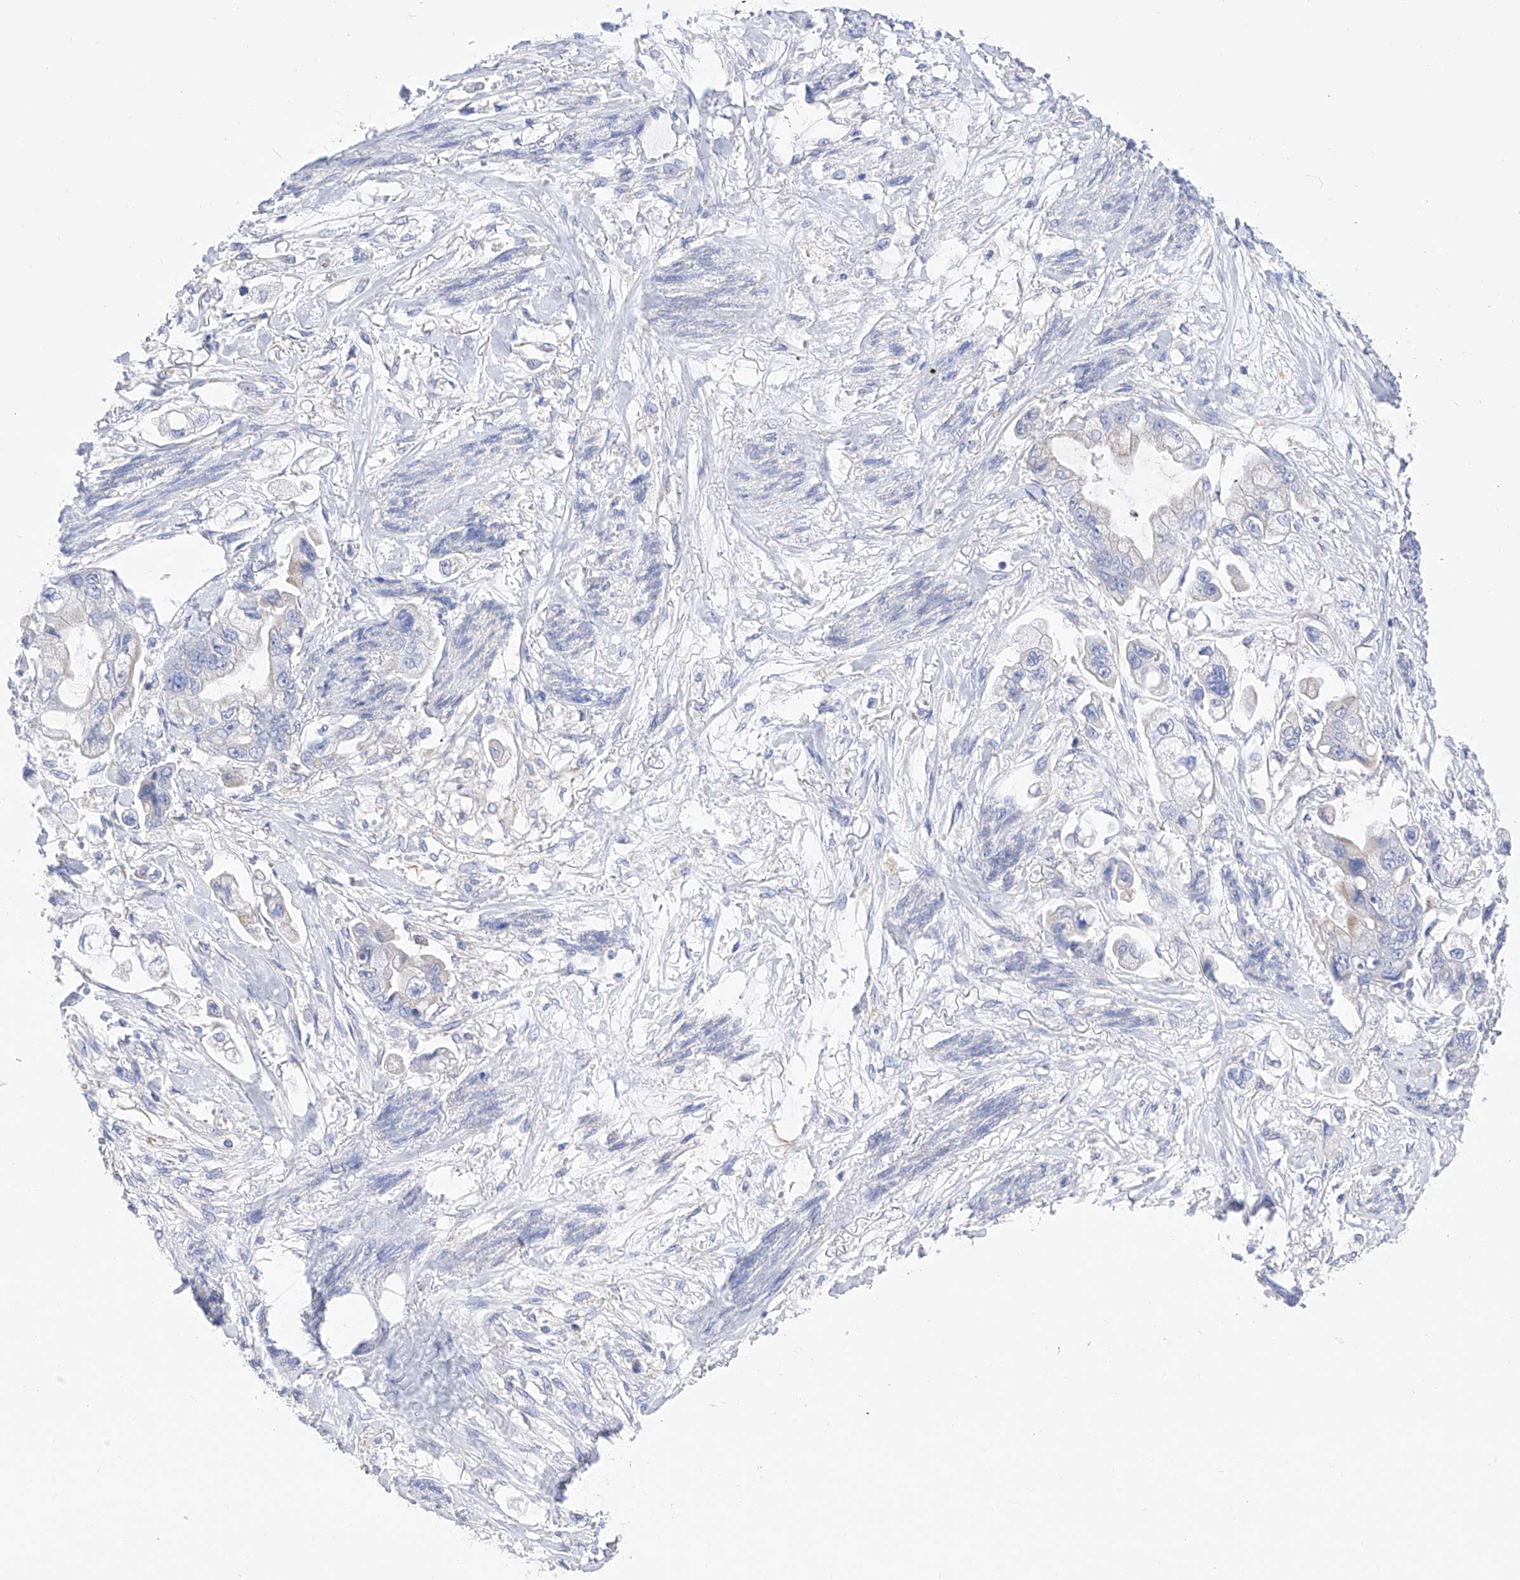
{"staining": {"intensity": "negative", "quantity": "none", "location": "none"}, "tissue": "stomach cancer", "cell_type": "Tumor cells", "image_type": "cancer", "snomed": [{"axis": "morphology", "description": "Adenocarcinoma, NOS"}, {"axis": "topography", "description": "Stomach"}], "caption": "Immunohistochemistry (IHC) image of neoplastic tissue: stomach cancer stained with DAB displays no significant protein staining in tumor cells.", "gene": "FLG", "patient": {"sex": "male", "age": 62}}